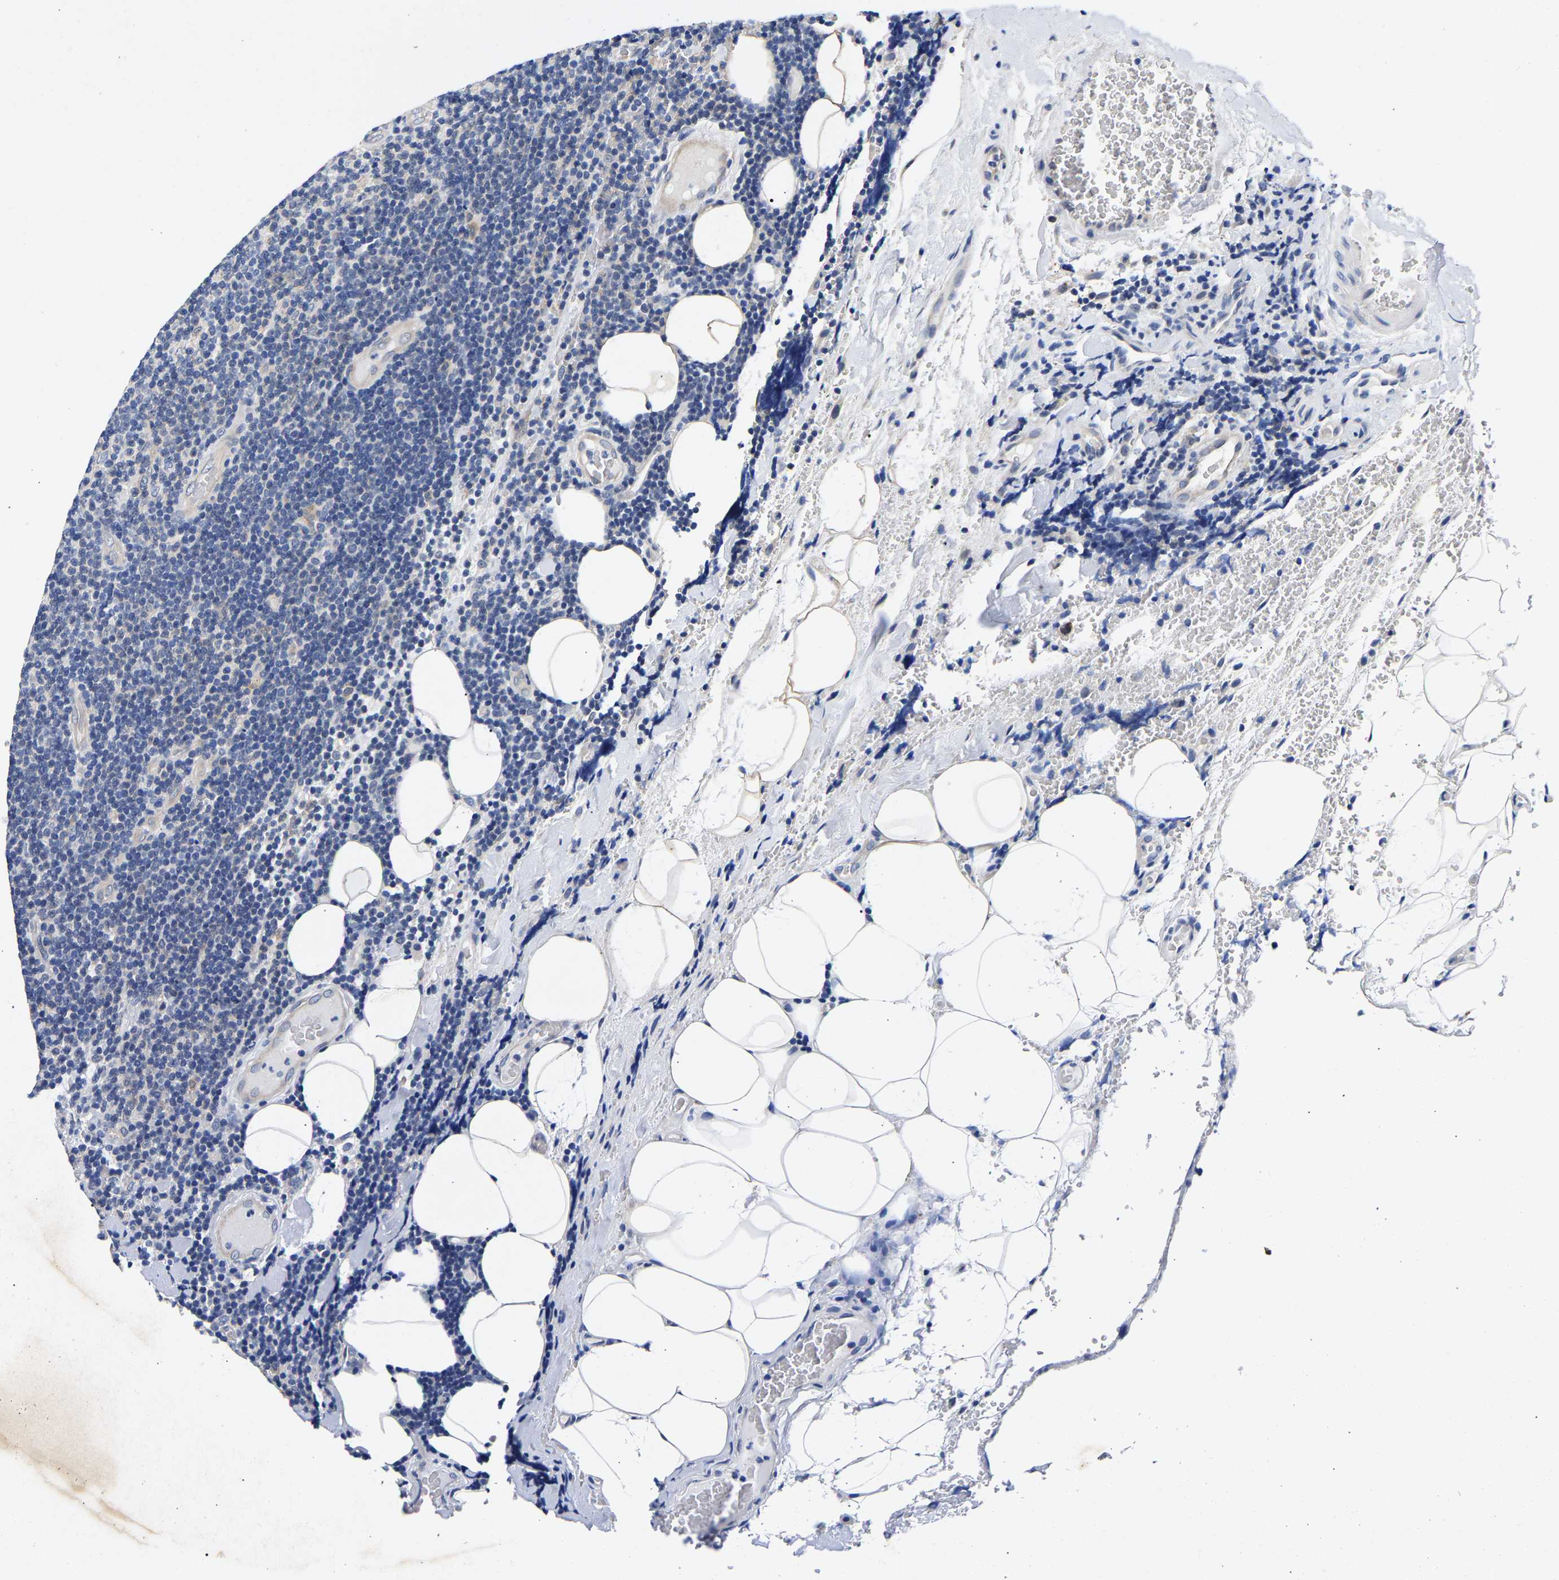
{"staining": {"intensity": "negative", "quantity": "none", "location": "none"}, "tissue": "lymphoma", "cell_type": "Tumor cells", "image_type": "cancer", "snomed": [{"axis": "morphology", "description": "Malignant lymphoma, non-Hodgkin's type, Low grade"}, {"axis": "topography", "description": "Lymph node"}], "caption": "The IHC photomicrograph has no significant expression in tumor cells of lymphoma tissue.", "gene": "CCDC6", "patient": {"sex": "male", "age": 66}}